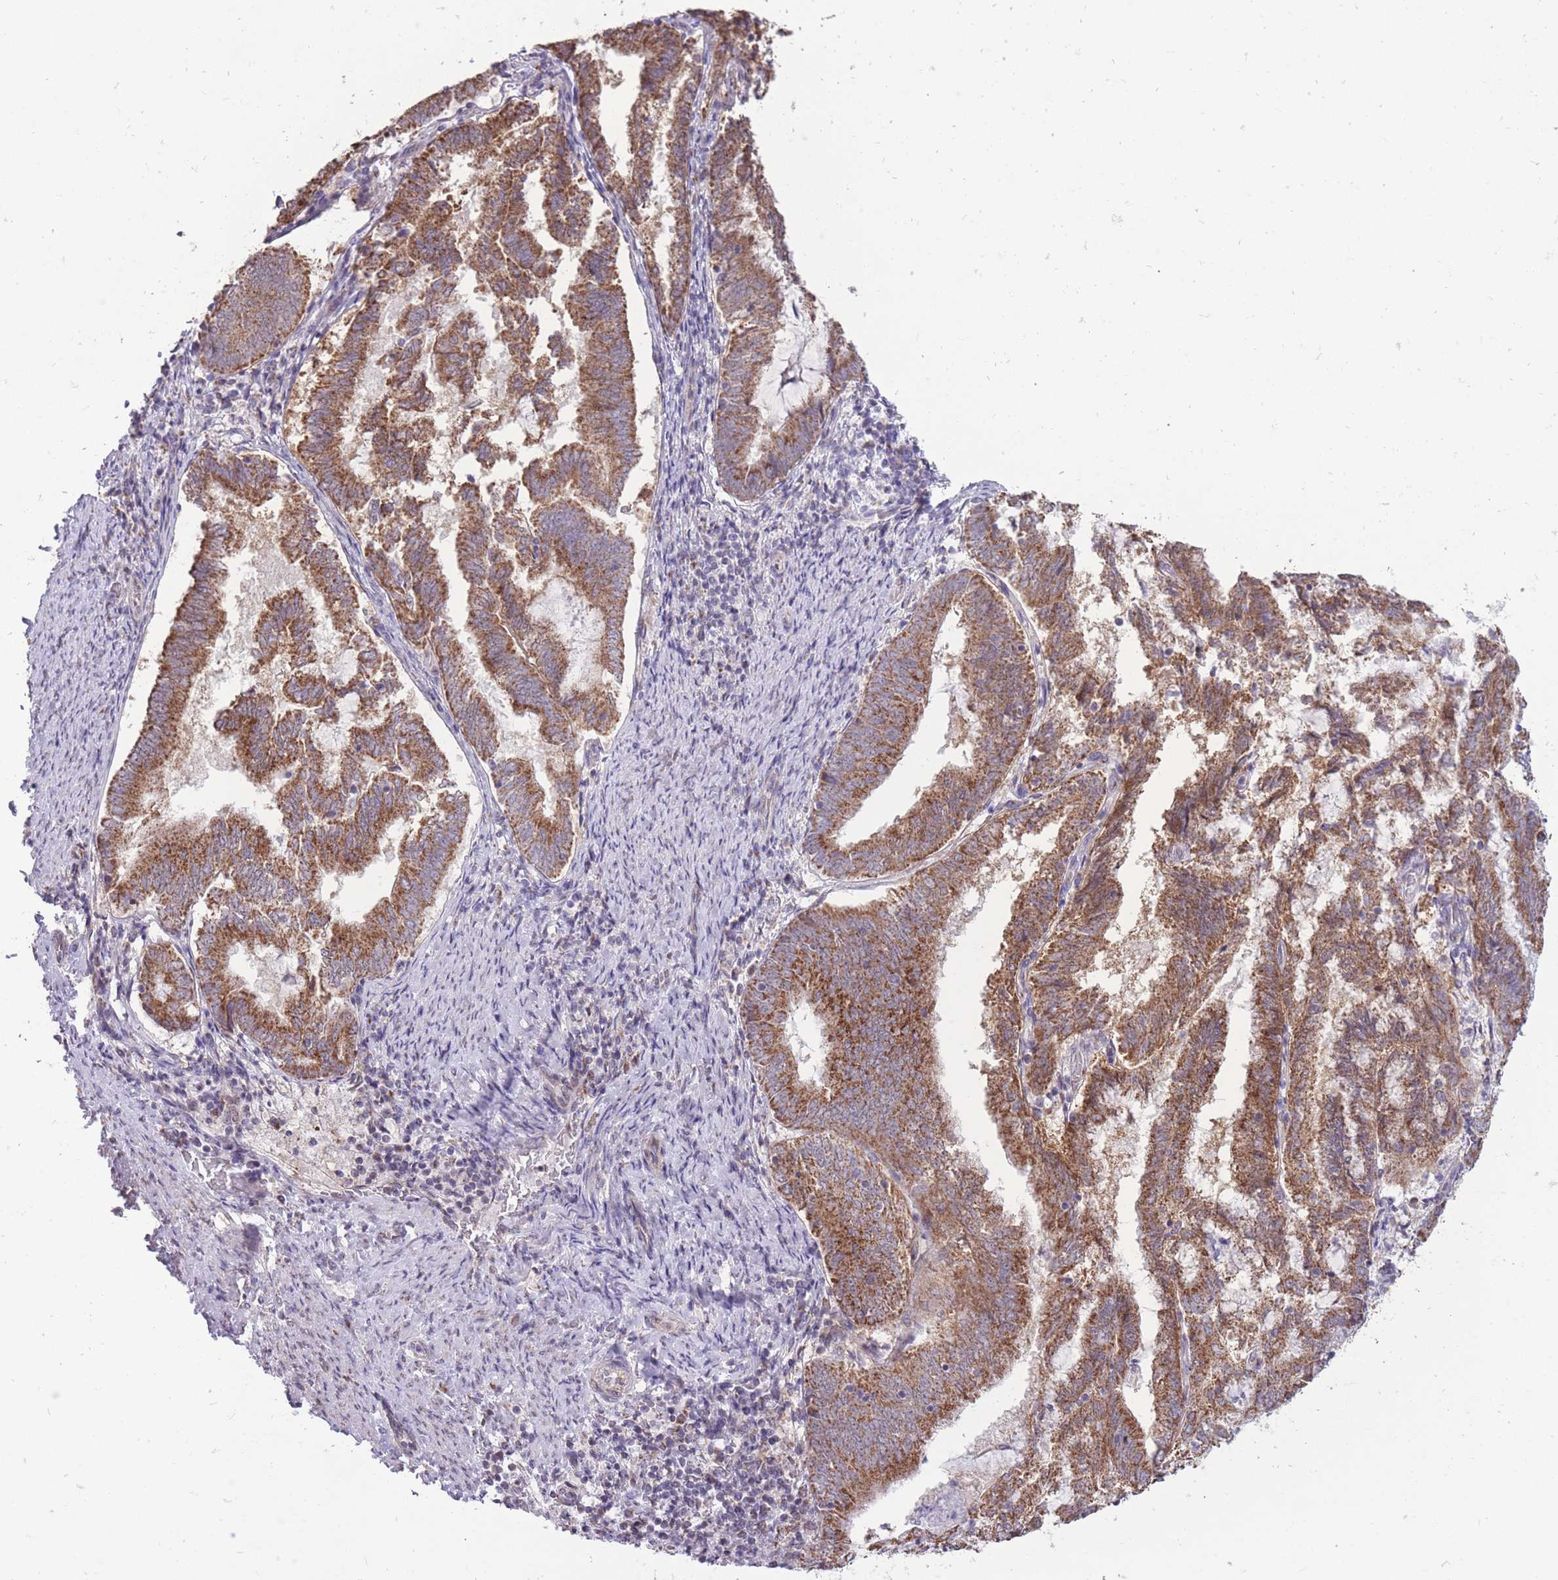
{"staining": {"intensity": "moderate", "quantity": ">75%", "location": "cytoplasmic/membranous"}, "tissue": "endometrial cancer", "cell_type": "Tumor cells", "image_type": "cancer", "snomed": [{"axis": "morphology", "description": "Adenocarcinoma, NOS"}, {"axis": "topography", "description": "Endometrium"}], "caption": "Protein positivity by immunohistochemistry (IHC) exhibits moderate cytoplasmic/membranous staining in approximately >75% of tumor cells in endometrial cancer (adenocarcinoma). The staining was performed using DAB (3,3'-diaminobenzidine) to visualize the protein expression in brown, while the nuclei were stained in blue with hematoxylin (Magnification: 20x).", "gene": "NELL1", "patient": {"sex": "female", "age": 80}}